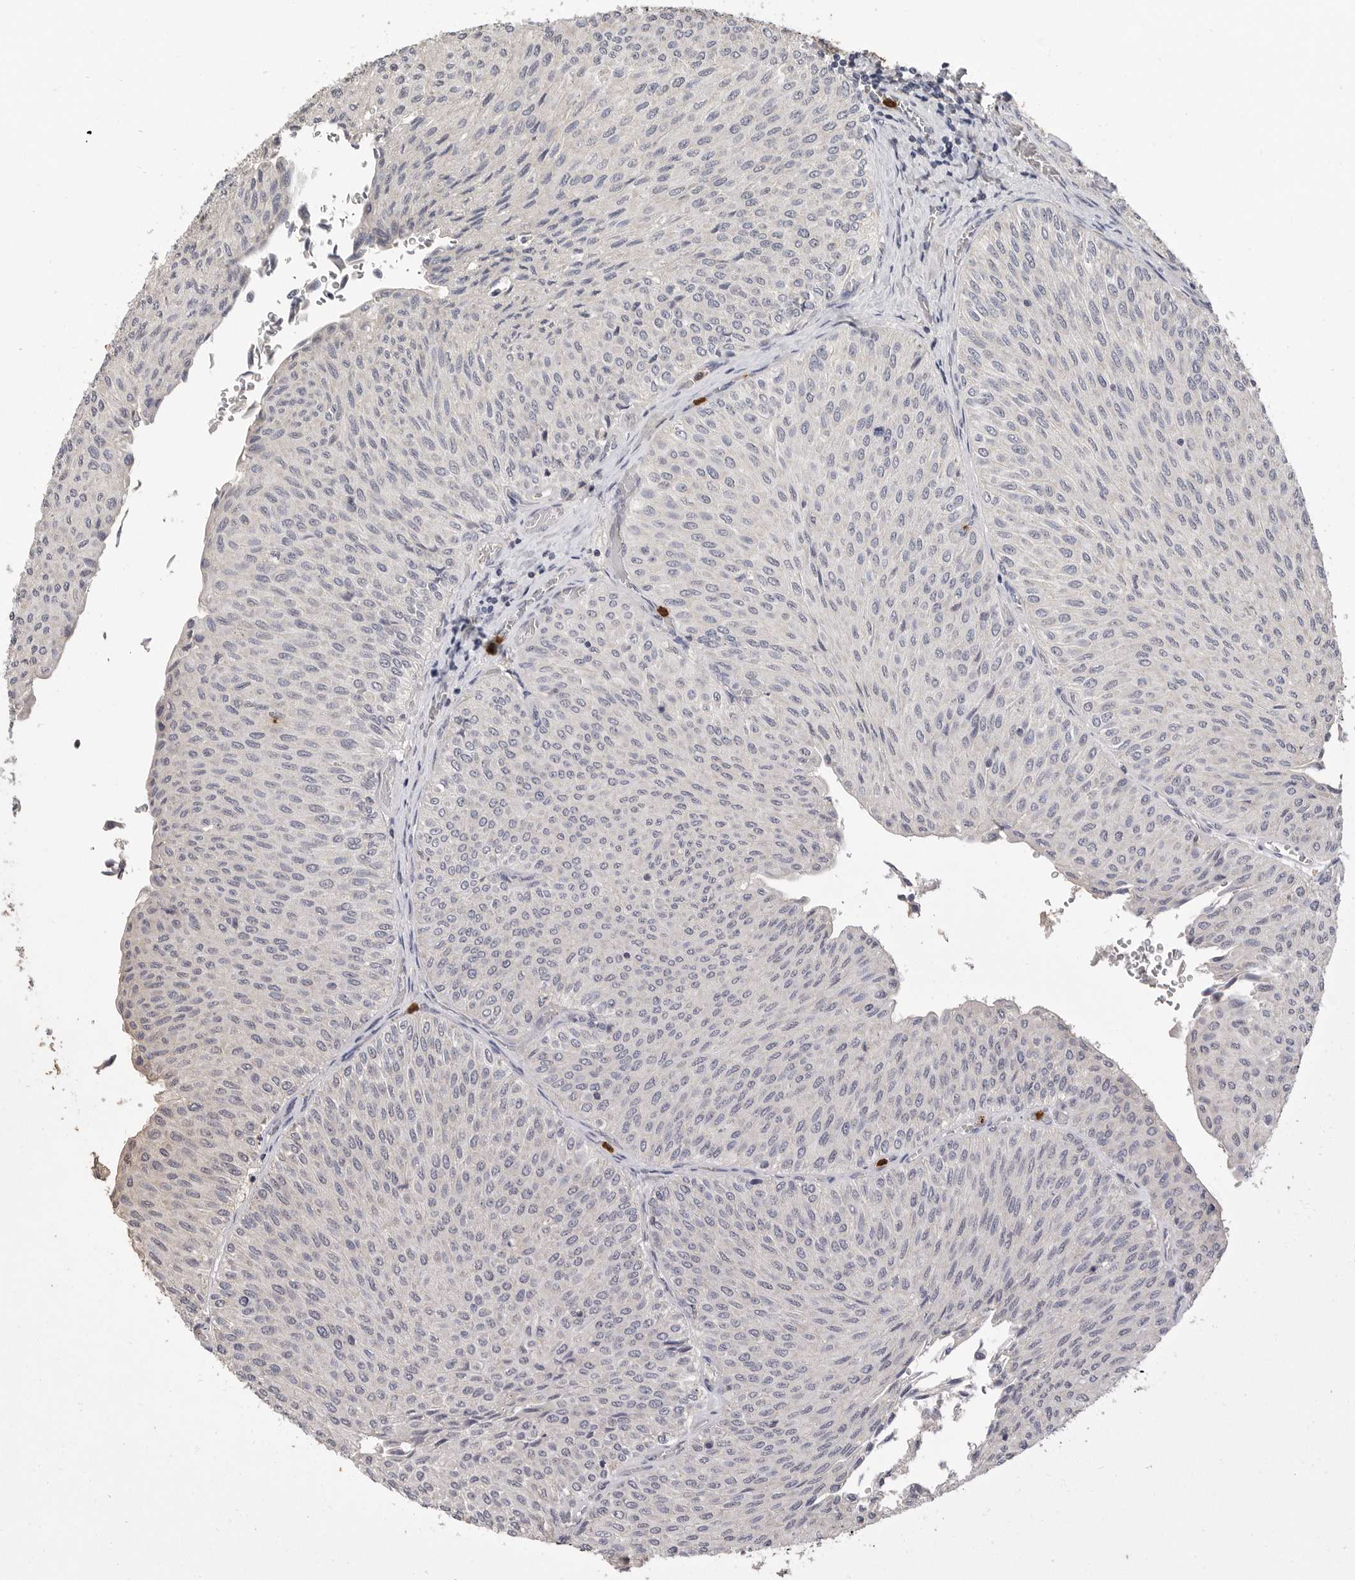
{"staining": {"intensity": "negative", "quantity": "none", "location": "none"}, "tissue": "urothelial cancer", "cell_type": "Tumor cells", "image_type": "cancer", "snomed": [{"axis": "morphology", "description": "Urothelial carcinoma, Low grade"}, {"axis": "topography", "description": "Urinary bladder"}], "caption": "Protein analysis of urothelial cancer demonstrates no significant positivity in tumor cells. (Brightfield microscopy of DAB (3,3'-diaminobenzidine) immunohistochemistry at high magnification).", "gene": "LTBR", "patient": {"sex": "male", "age": 78}}